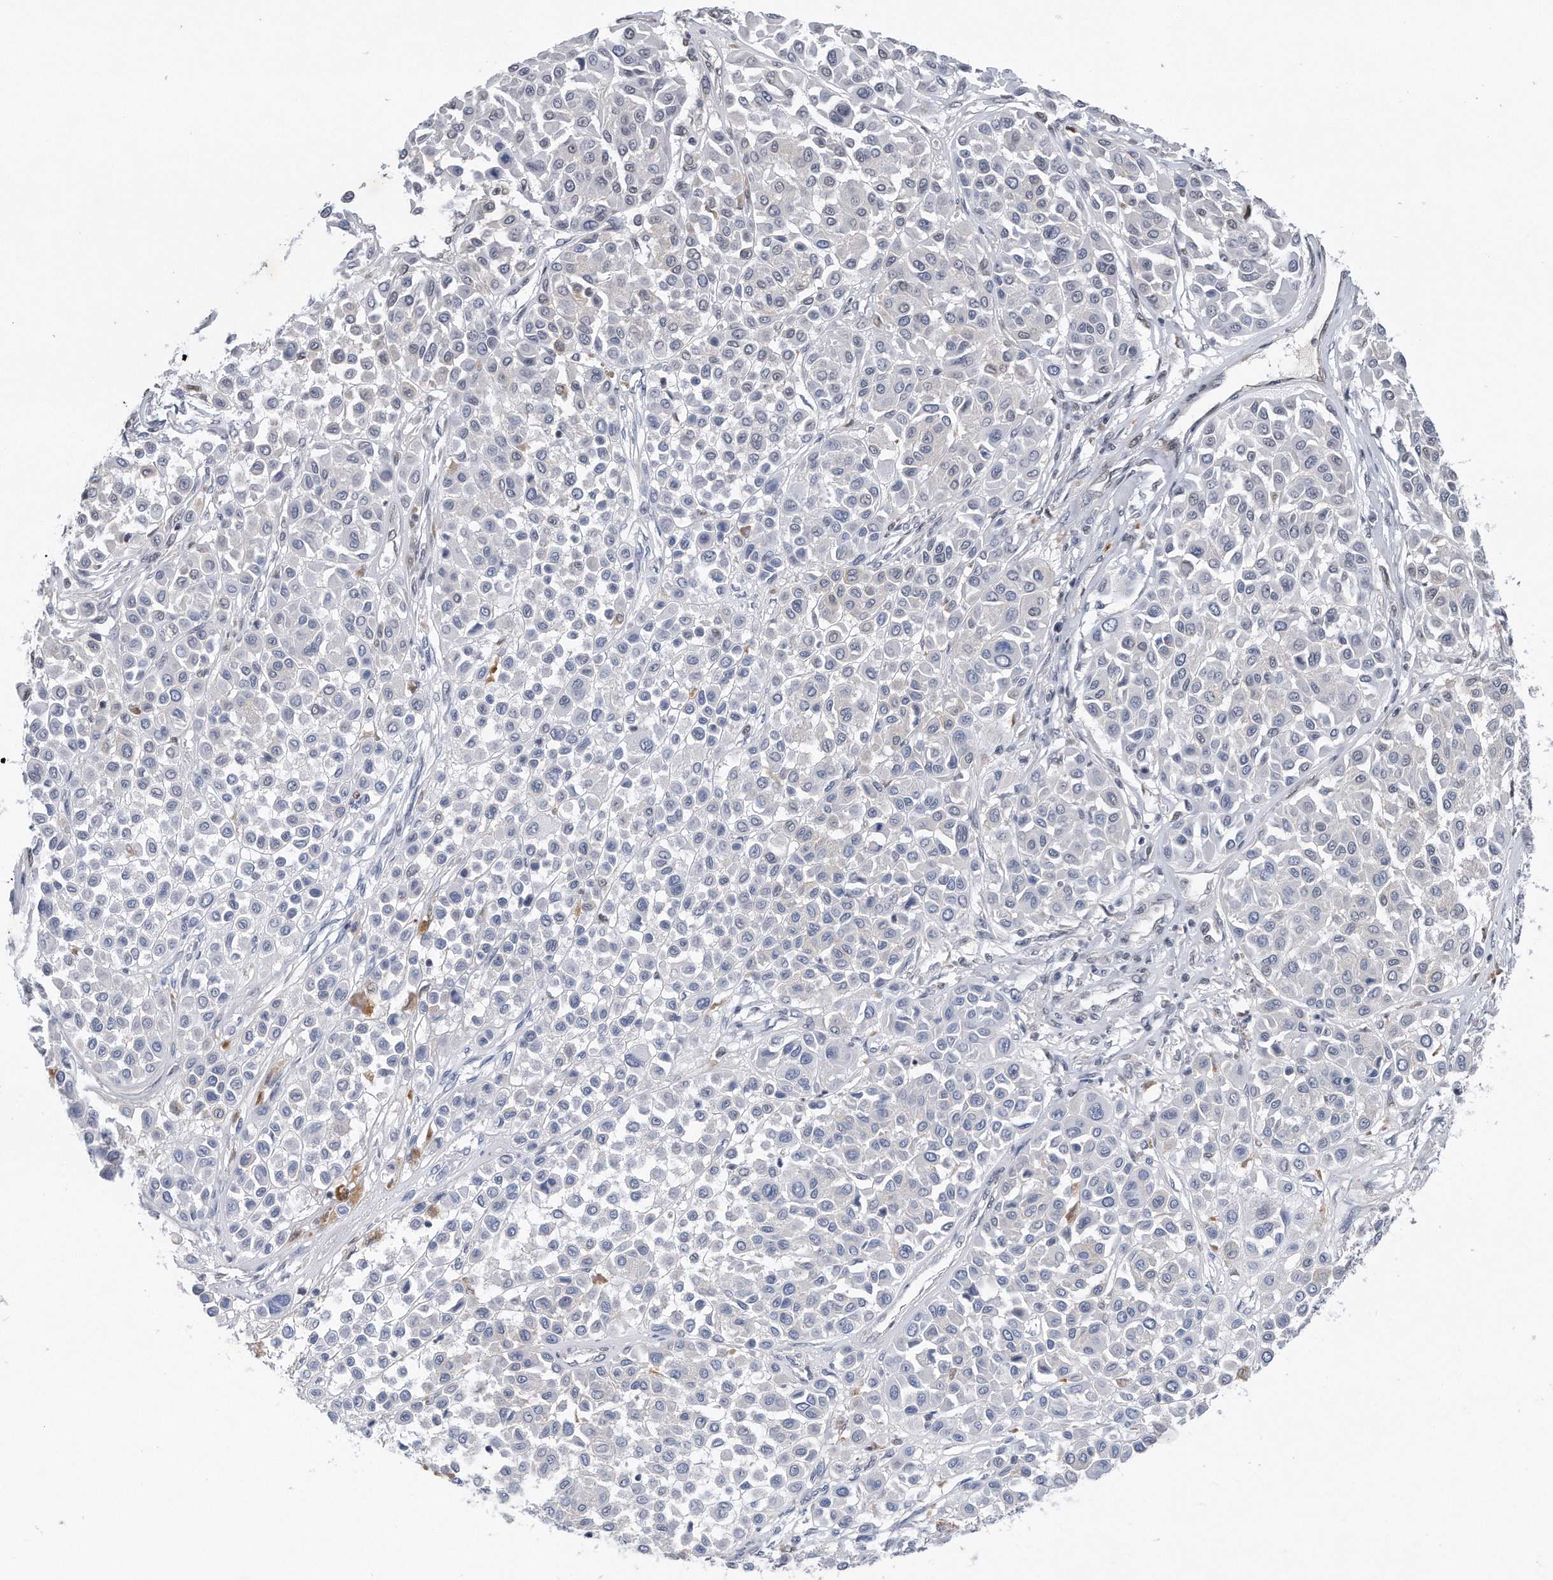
{"staining": {"intensity": "negative", "quantity": "none", "location": "none"}, "tissue": "melanoma", "cell_type": "Tumor cells", "image_type": "cancer", "snomed": [{"axis": "morphology", "description": "Malignant melanoma, Metastatic site"}, {"axis": "topography", "description": "Soft tissue"}], "caption": "DAB (3,3'-diaminobenzidine) immunohistochemical staining of human melanoma demonstrates no significant positivity in tumor cells. (Immunohistochemistry (ihc), brightfield microscopy, high magnification).", "gene": "TP53INP1", "patient": {"sex": "male", "age": 41}}